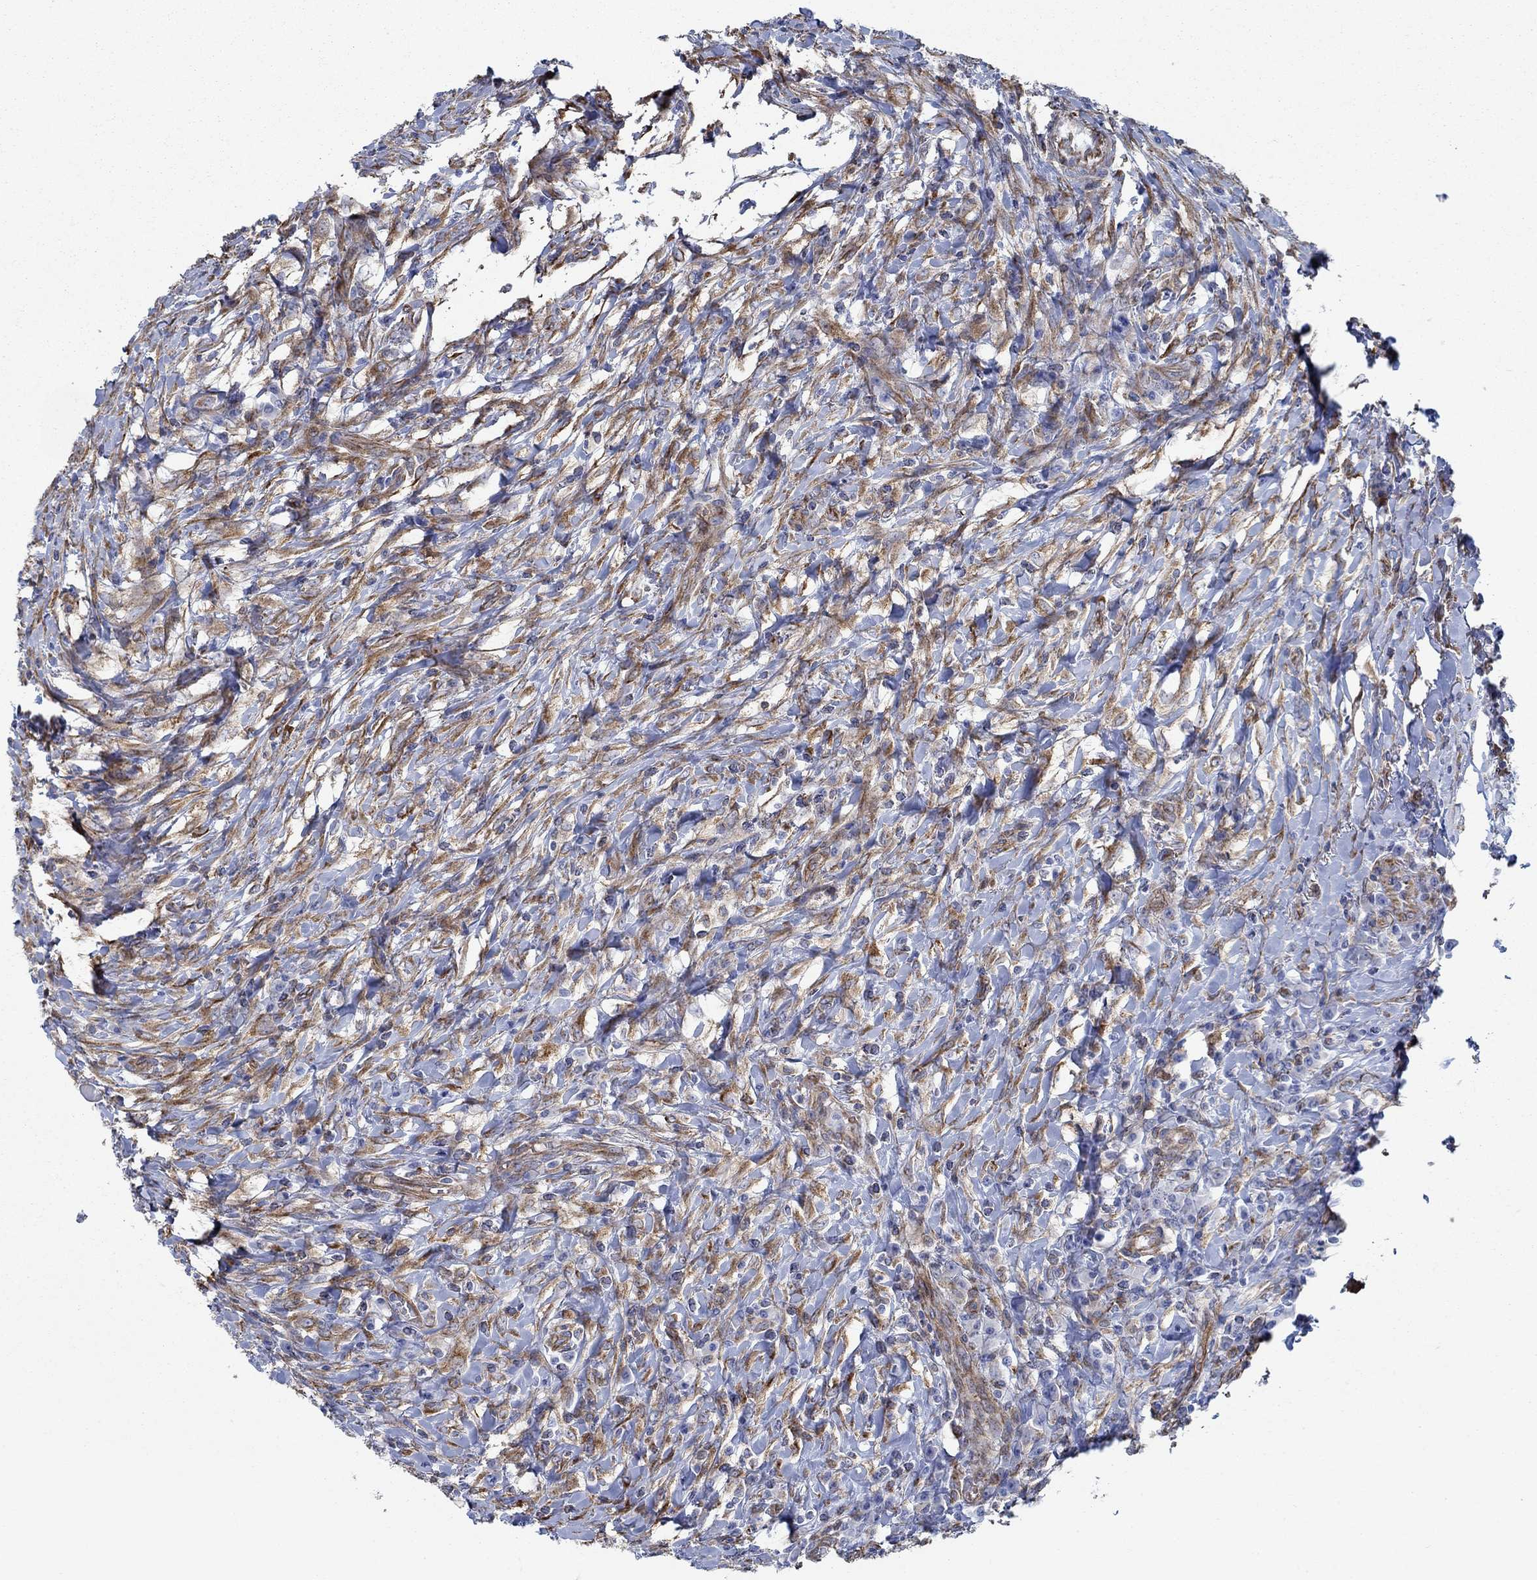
{"staining": {"intensity": "strong", "quantity": "<25%", "location": "cytoplasmic/membranous"}, "tissue": "colorectal cancer", "cell_type": "Tumor cells", "image_type": "cancer", "snomed": [{"axis": "morphology", "description": "Adenocarcinoma, NOS"}, {"axis": "topography", "description": "Colon"}], "caption": "A medium amount of strong cytoplasmic/membranous staining is seen in approximately <25% of tumor cells in adenocarcinoma (colorectal) tissue.", "gene": "STC2", "patient": {"sex": "male", "age": 53}}